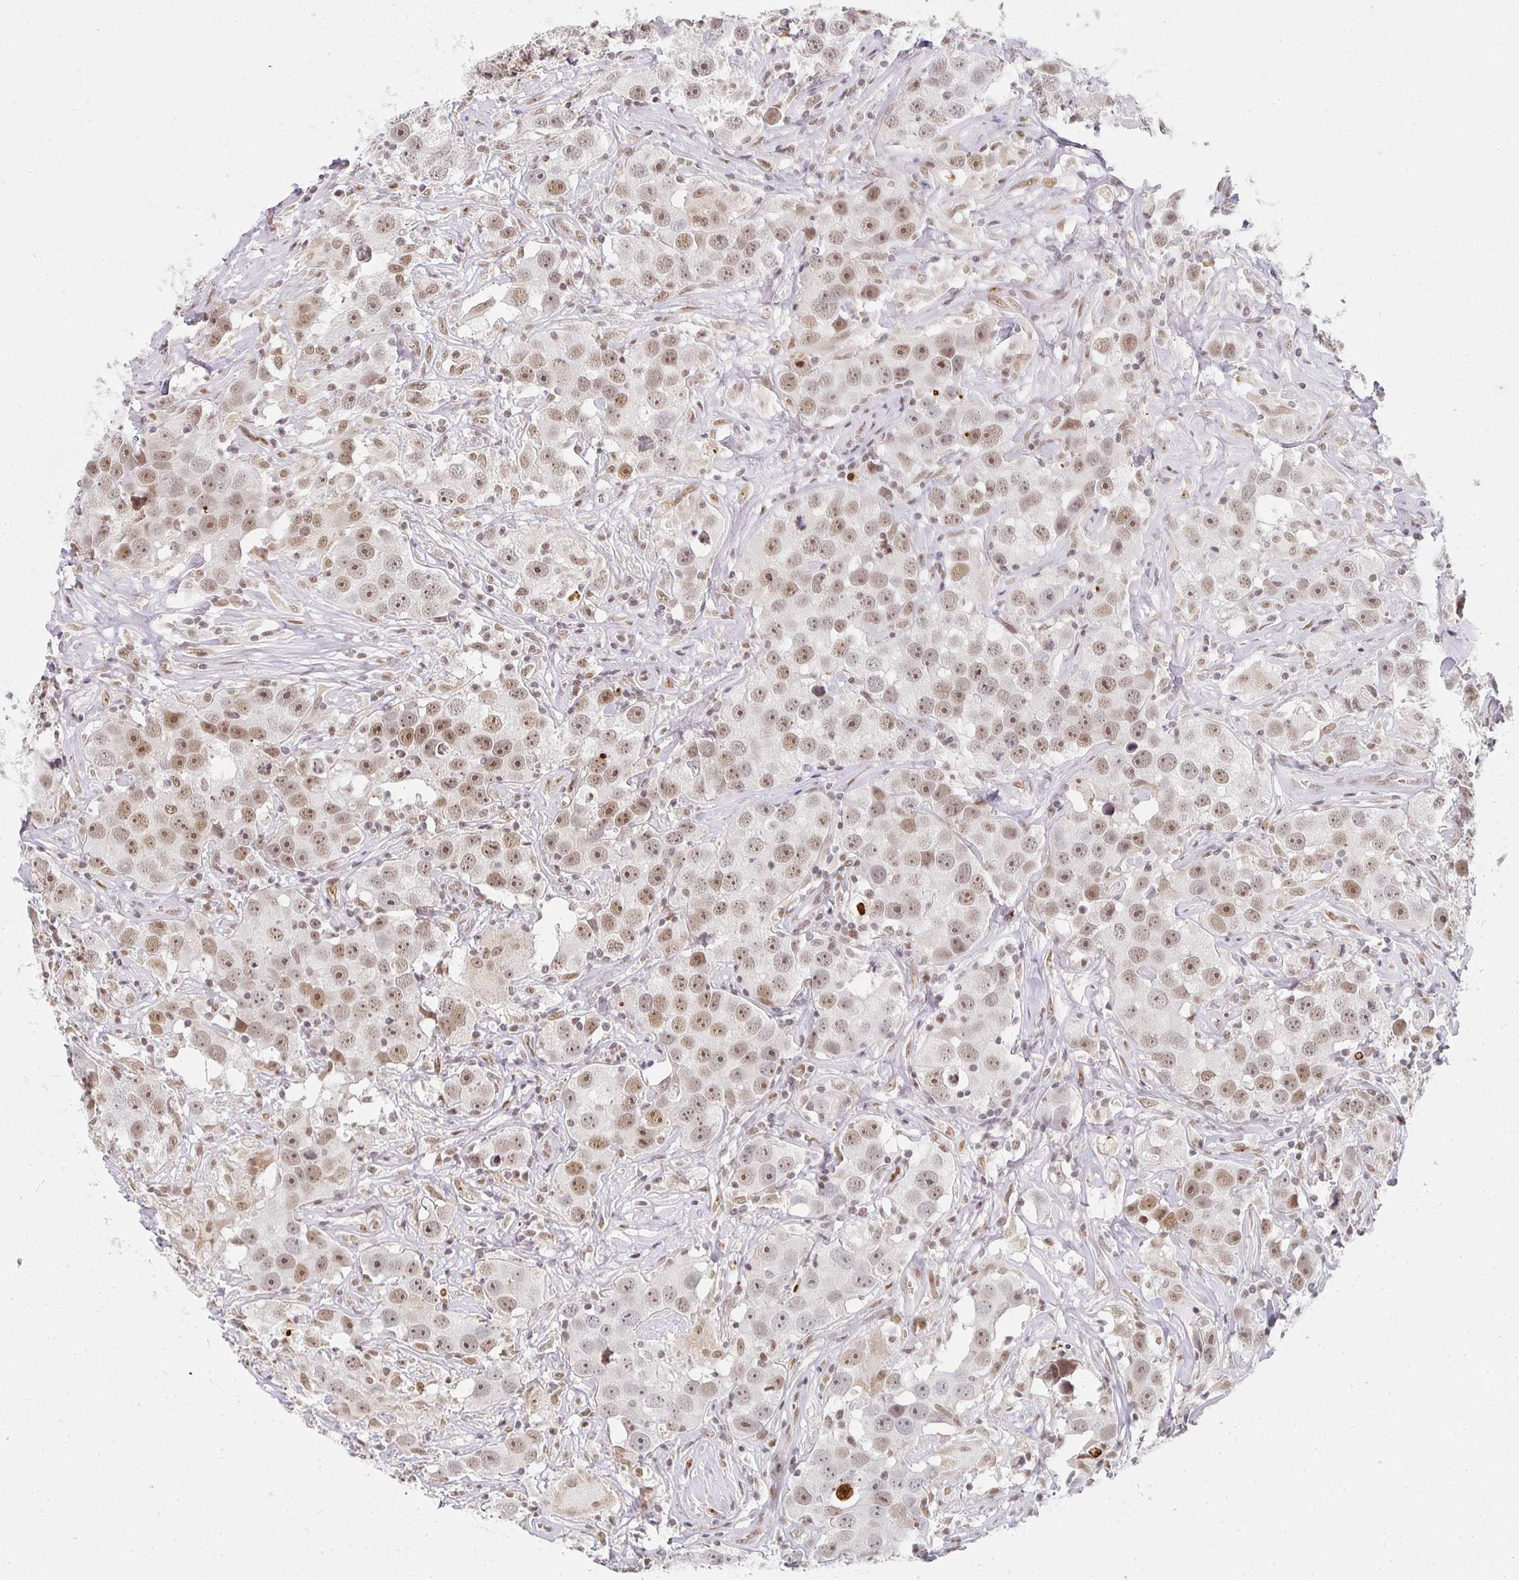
{"staining": {"intensity": "moderate", "quantity": ">75%", "location": "nuclear"}, "tissue": "testis cancer", "cell_type": "Tumor cells", "image_type": "cancer", "snomed": [{"axis": "morphology", "description": "Seminoma, NOS"}, {"axis": "topography", "description": "Testis"}], "caption": "Immunohistochemical staining of human testis cancer (seminoma) shows moderate nuclear protein expression in about >75% of tumor cells. (DAB (3,3'-diaminobenzidine) = brown stain, brightfield microscopy at high magnification).", "gene": "SMARCA2", "patient": {"sex": "male", "age": 49}}